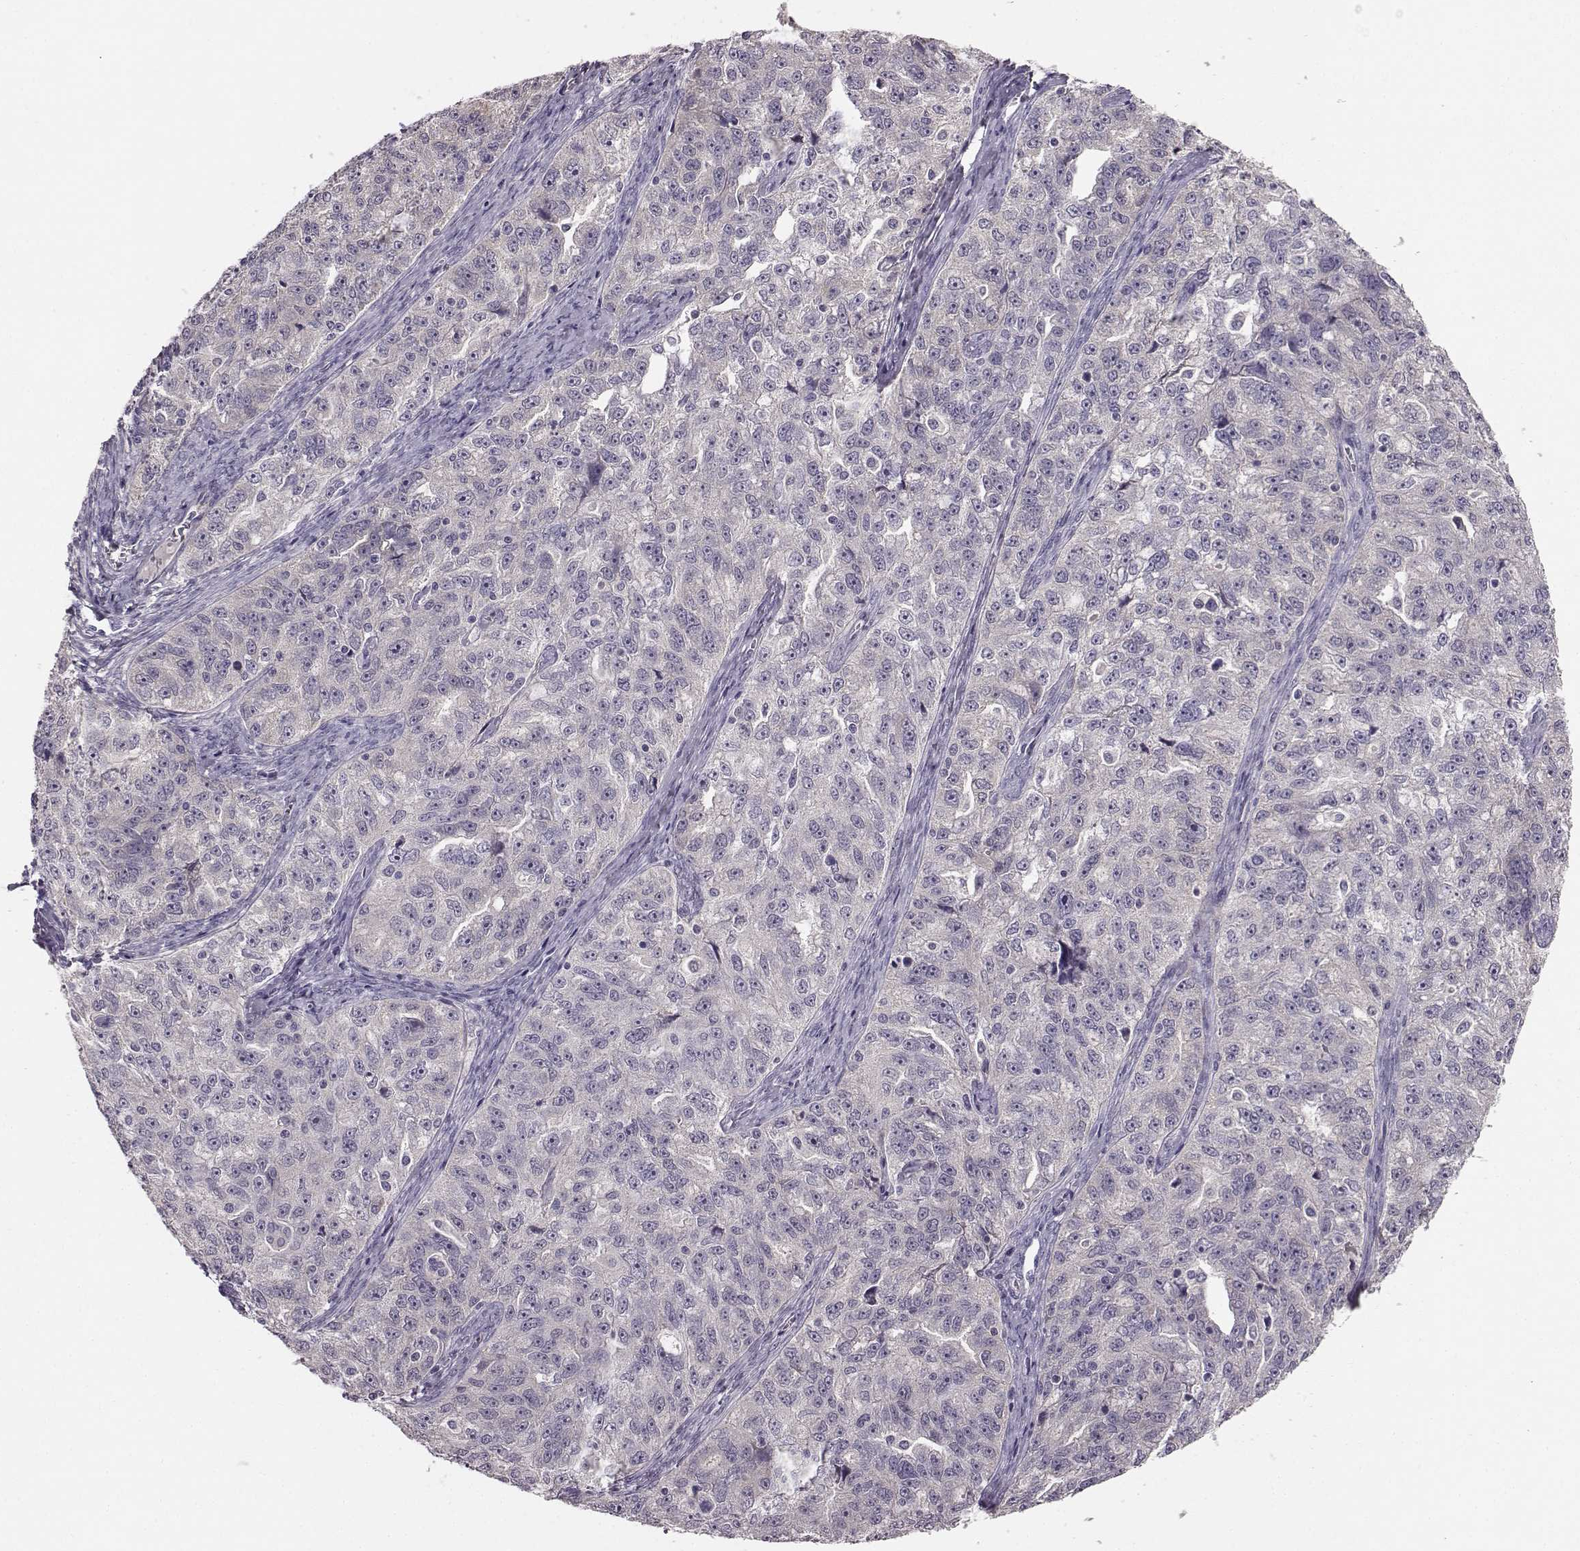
{"staining": {"intensity": "negative", "quantity": "none", "location": "none"}, "tissue": "ovarian cancer", "cell_type": "Tumor cells", "image_type": "cancer", "snomed": [{"axis": "morphology", "description": "Cystadenocarcinoma, serous, NOS"}, {"axis": "topography", "description": "Ovary"}], "caption": "This image is of serous cystadenocarcinoma (ovarian) stained with IHC to label a protein in brown with the nuclei are counter-stained blue. There is no staining in tumor cells.", "gene": "BFSP2", "patient": {"sex": "female", "age": 51}}